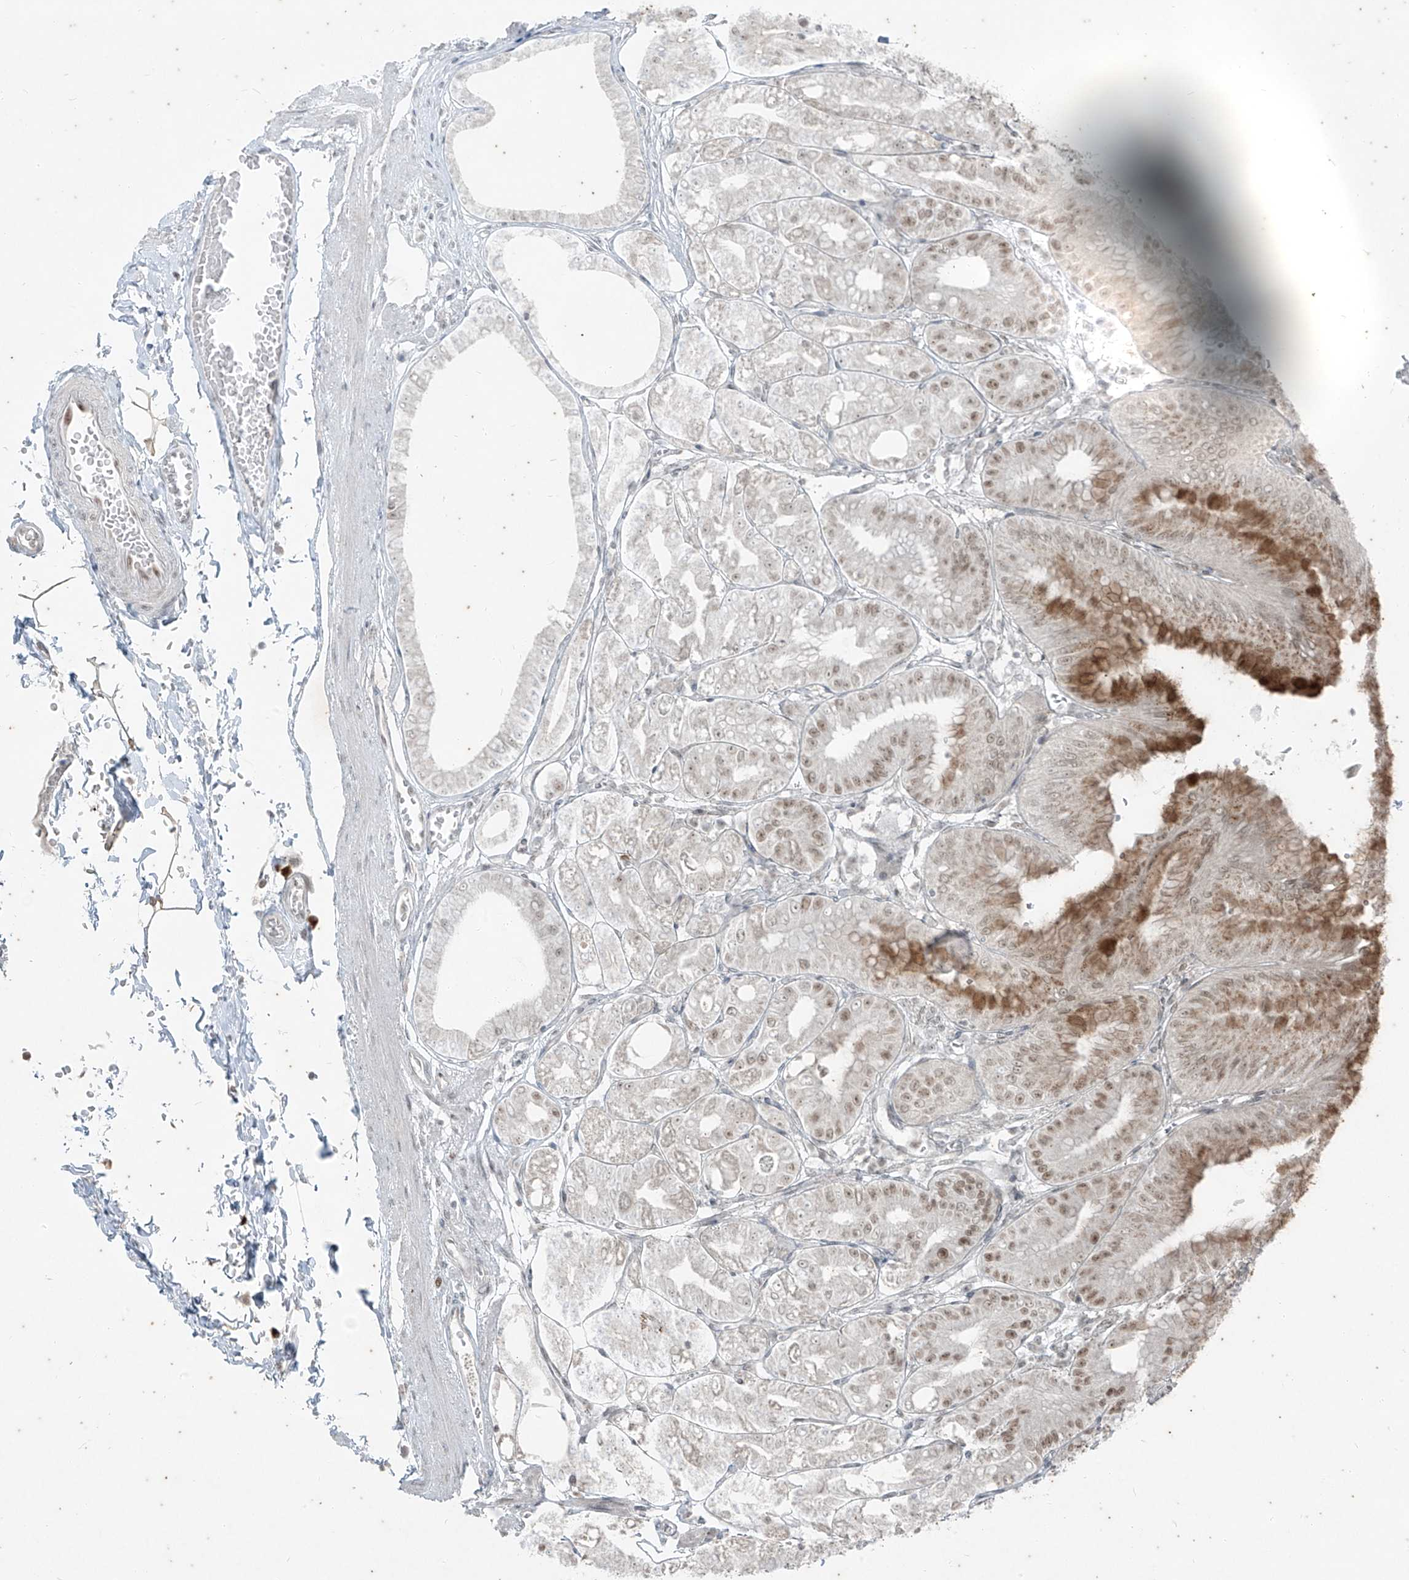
{"staining": {"intensity": "moderate", "quantity": "25%-75%", "location": "cytoplasmic/membranous,nuclear"}, "tissue": "stomach", "cell_type": "Glandular cells", "image_type": "normal", "snomed": [{"axis": "morphology", "description": "Normal tissue, NOS"}, {"axis": "topography", "description": "Stomach, lower"}], "caption": "IHC photomicrograph of normal stomach: human stomach stained using immunohistochemistry displays medium levels of moderate protein expression localized specifically in the cytoplasmic/membranous,nuclear of glandular cells, appearing as a cytoplasmic/membranous,nuclear brown color.", "gene": "ZNF354B", "patient": {"sex": "male", "age": 71}}